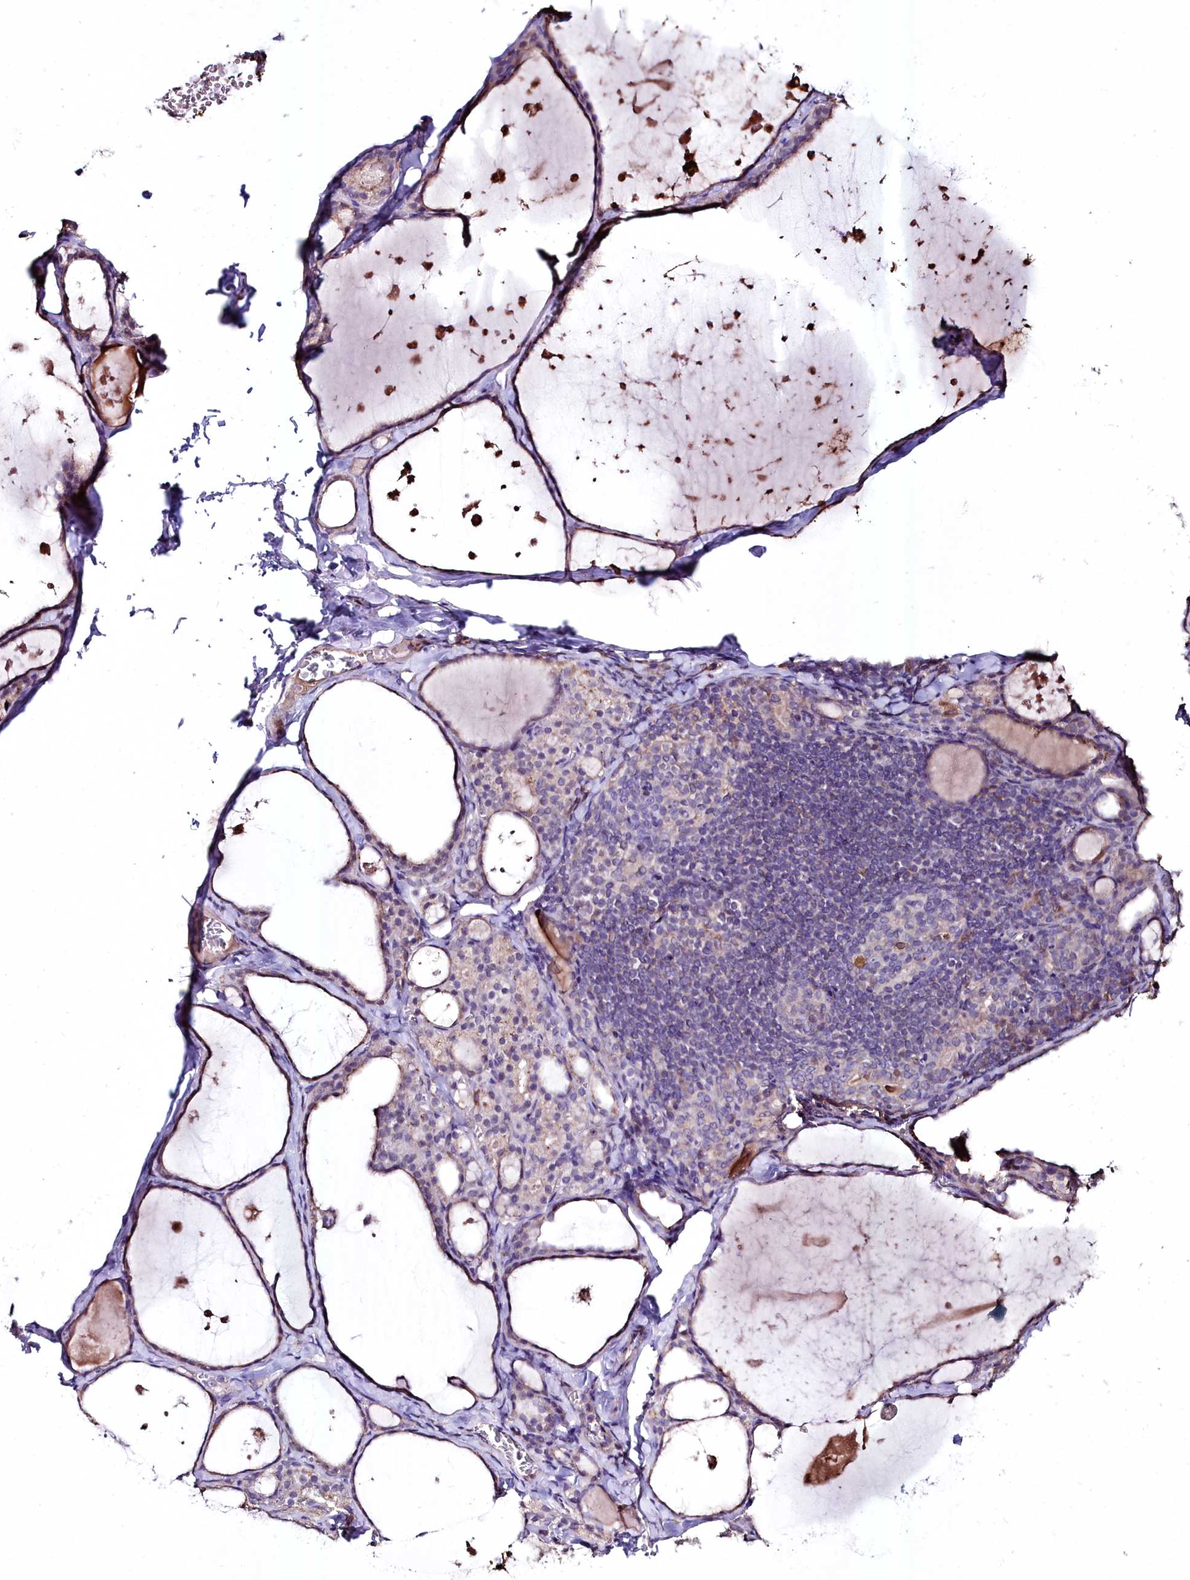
{"staining": {"intensity": "moderate", "quantity": "25%-75%", "location": "cytoplasmic/membranous"}, "tissue": "thyroid gland", "cell_type": "Glandular cells", "image_type": "normal", "snomed": [{"axis": "morphology", "description": "Normal tissue, NOS"}, {"axis": "topography", "description": "Thyroid gland"}], "caption": "Thyroid gland stained for a protein (brown) displays moderate cytoplasmic/membranous positive staining in about 25%-75% of glandular cells.", "gene": "AMBRA1", "patient": {"sex": "male", "age": 56}}